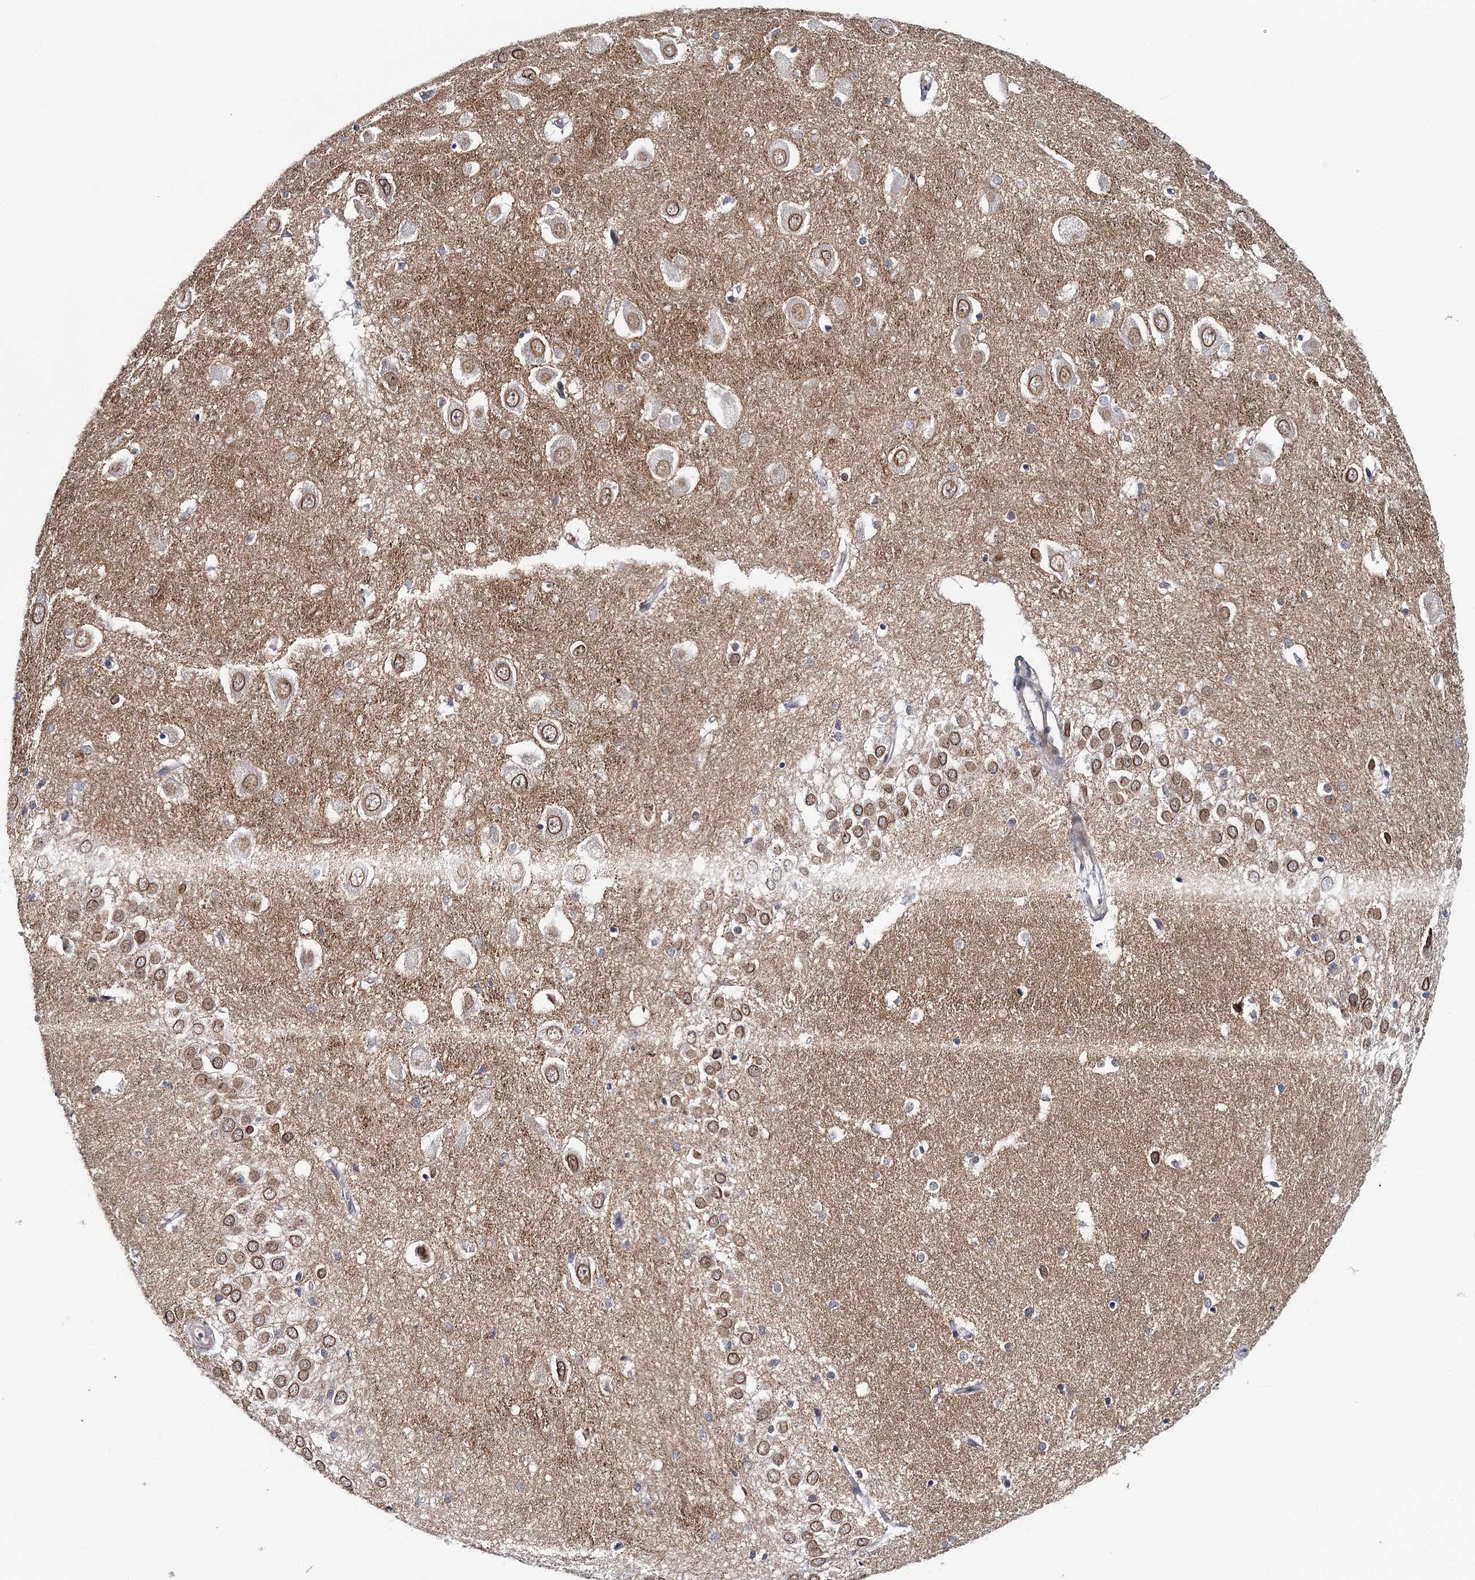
{"staining": {"intensity": "weak", "quantity": "<25%", "location": "cytoplasmic/membranous"}, "tissue": "hippocampus", "cell_type": "Glial cells", "image_type": "normal", "snomed": [{"axis": "morphology", "description": "Normal tissue, NOS"}, {"axis": "topography", "description": "Hippocampus"}], "caption": "There is no significant staining in glial cells of hippocampus. (Immunohistochemistry, brightfield microscopy, high magnification).", "gene": "HYCC2", "patient": {"sex": "female", "age": 64}}